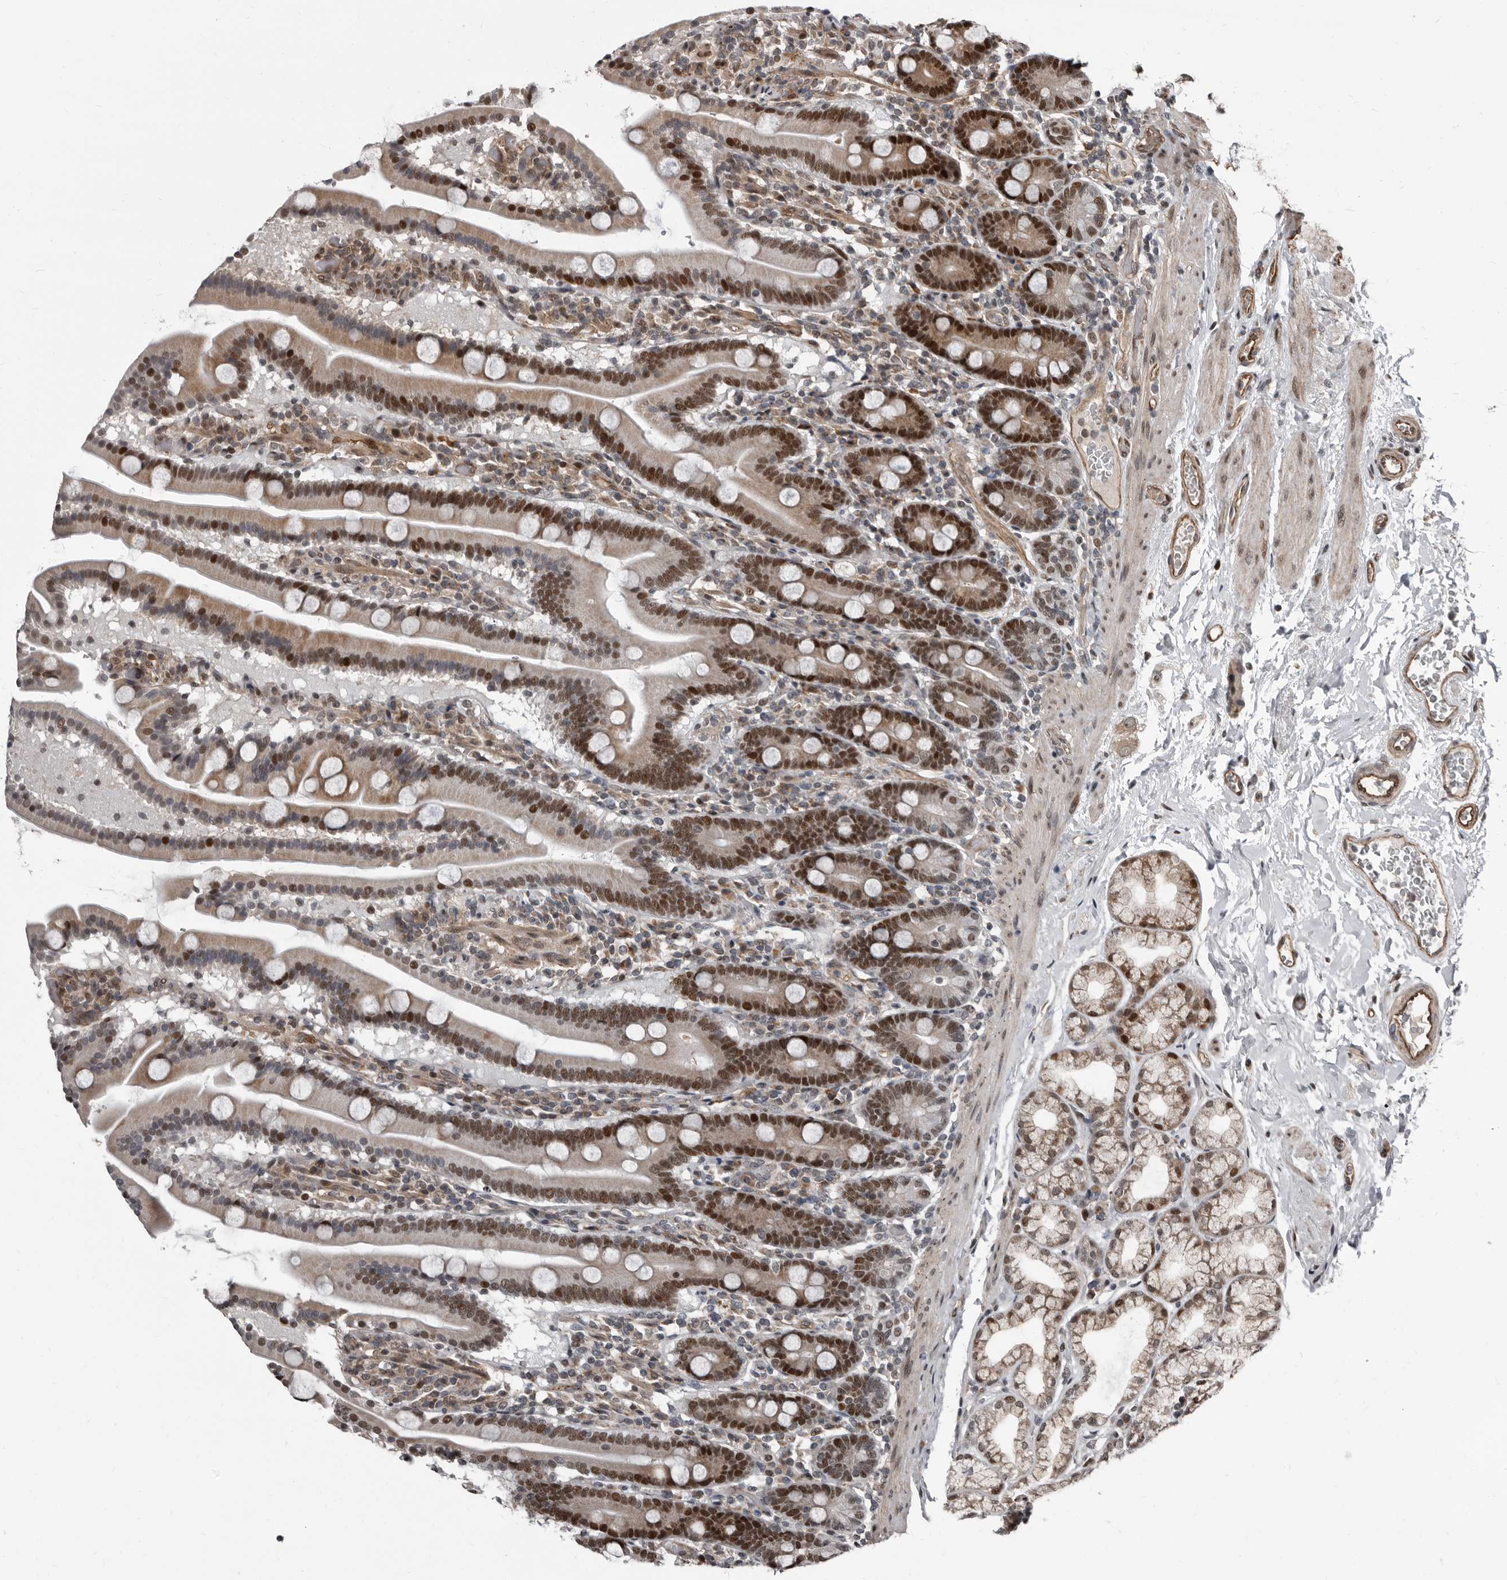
{"staining": {"intensity": "moderate", "quantity": "25%-75%", "location": "cytoplasmic/membranous,nuclear"}, "tissue": "duodenum", "cell_type": "Glandular cells", "image_type": "normal", "snomed": [{"axis": "morphology", "description": "Normal tissue, NOS"}, {"axis": "topography", "description": "Duodenum"}], "caption": "DAB immunohistochemical staining of benign human duodenum demonstrates moderate cytoplasmic/membranous,nuclear protein staining in about 25%-75% of glandular cells. The protein of interest is stained brown, and the nuclei are stained in blue (DAB (3,3'-diaminobenzidine) IHC with brightfield microscopy, high magnification).", "gene": "CHD1L", "patient": {"sex": "male", "age": 55}}